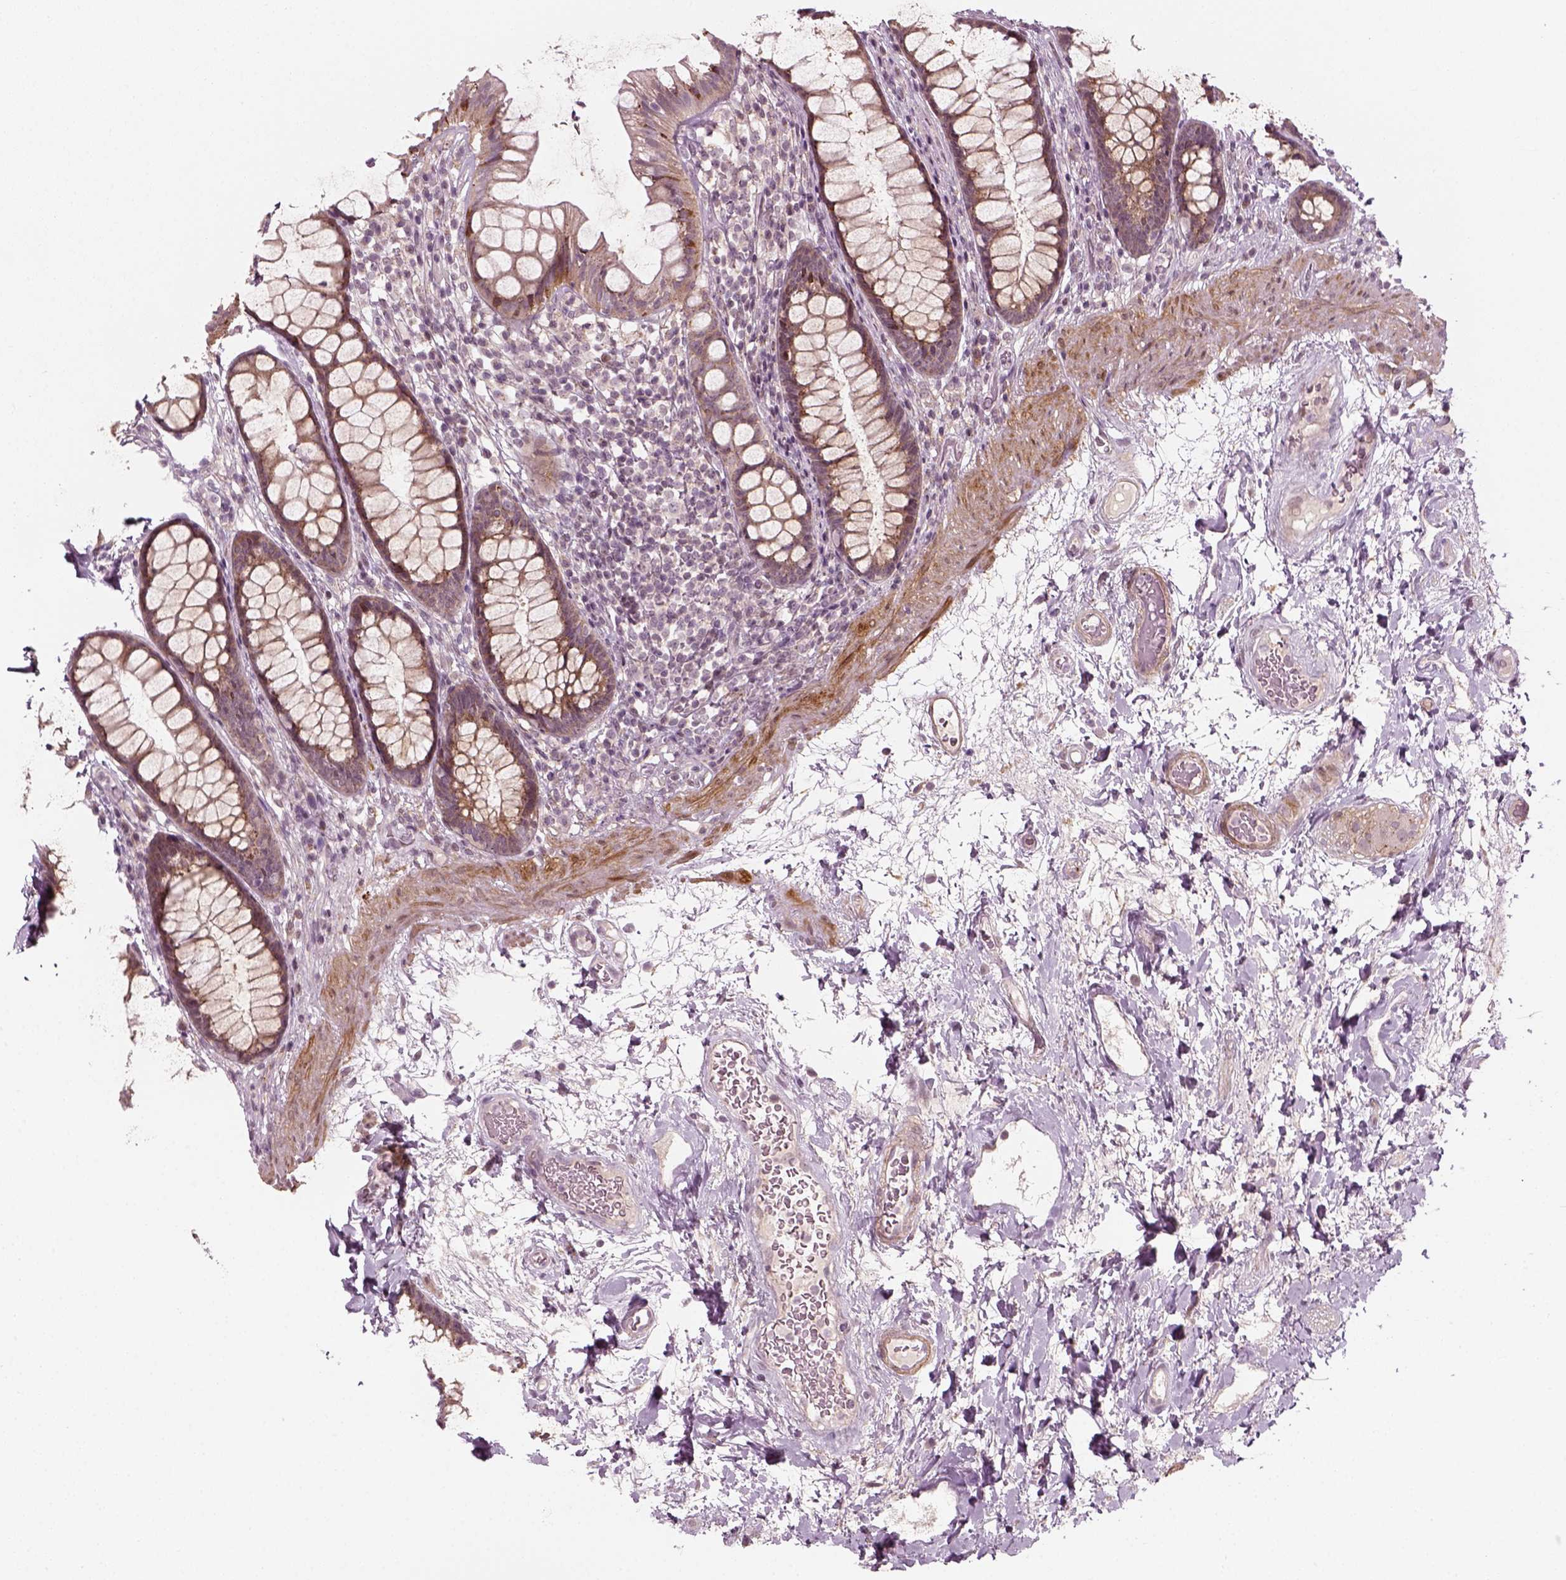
{"staining": {"intensity": "weak", "quantity": "25%-75%", "location": "cytoplasmic/membranous"}, "tissue": "rectum", "cell_type": "Glandular cells", "image_type": "normal", "snomed": [{"axis": "morphology", "description": "Normal tissue, NOS"}, {"axis": "topography", "description": "Rectum"}], "caption": "Immunohistochemistry micrograph of unremarkable rectum: human rectum stained using immunohistochemistry (IHC) displays low levels of weak protein expression localized specifically in the cytoplasmic/membranous of glandular cells, appearing as a cytoplasmic/membranous brown color.", "gene": "MLIP", "patient": {"sex": "male", "age": 72}}